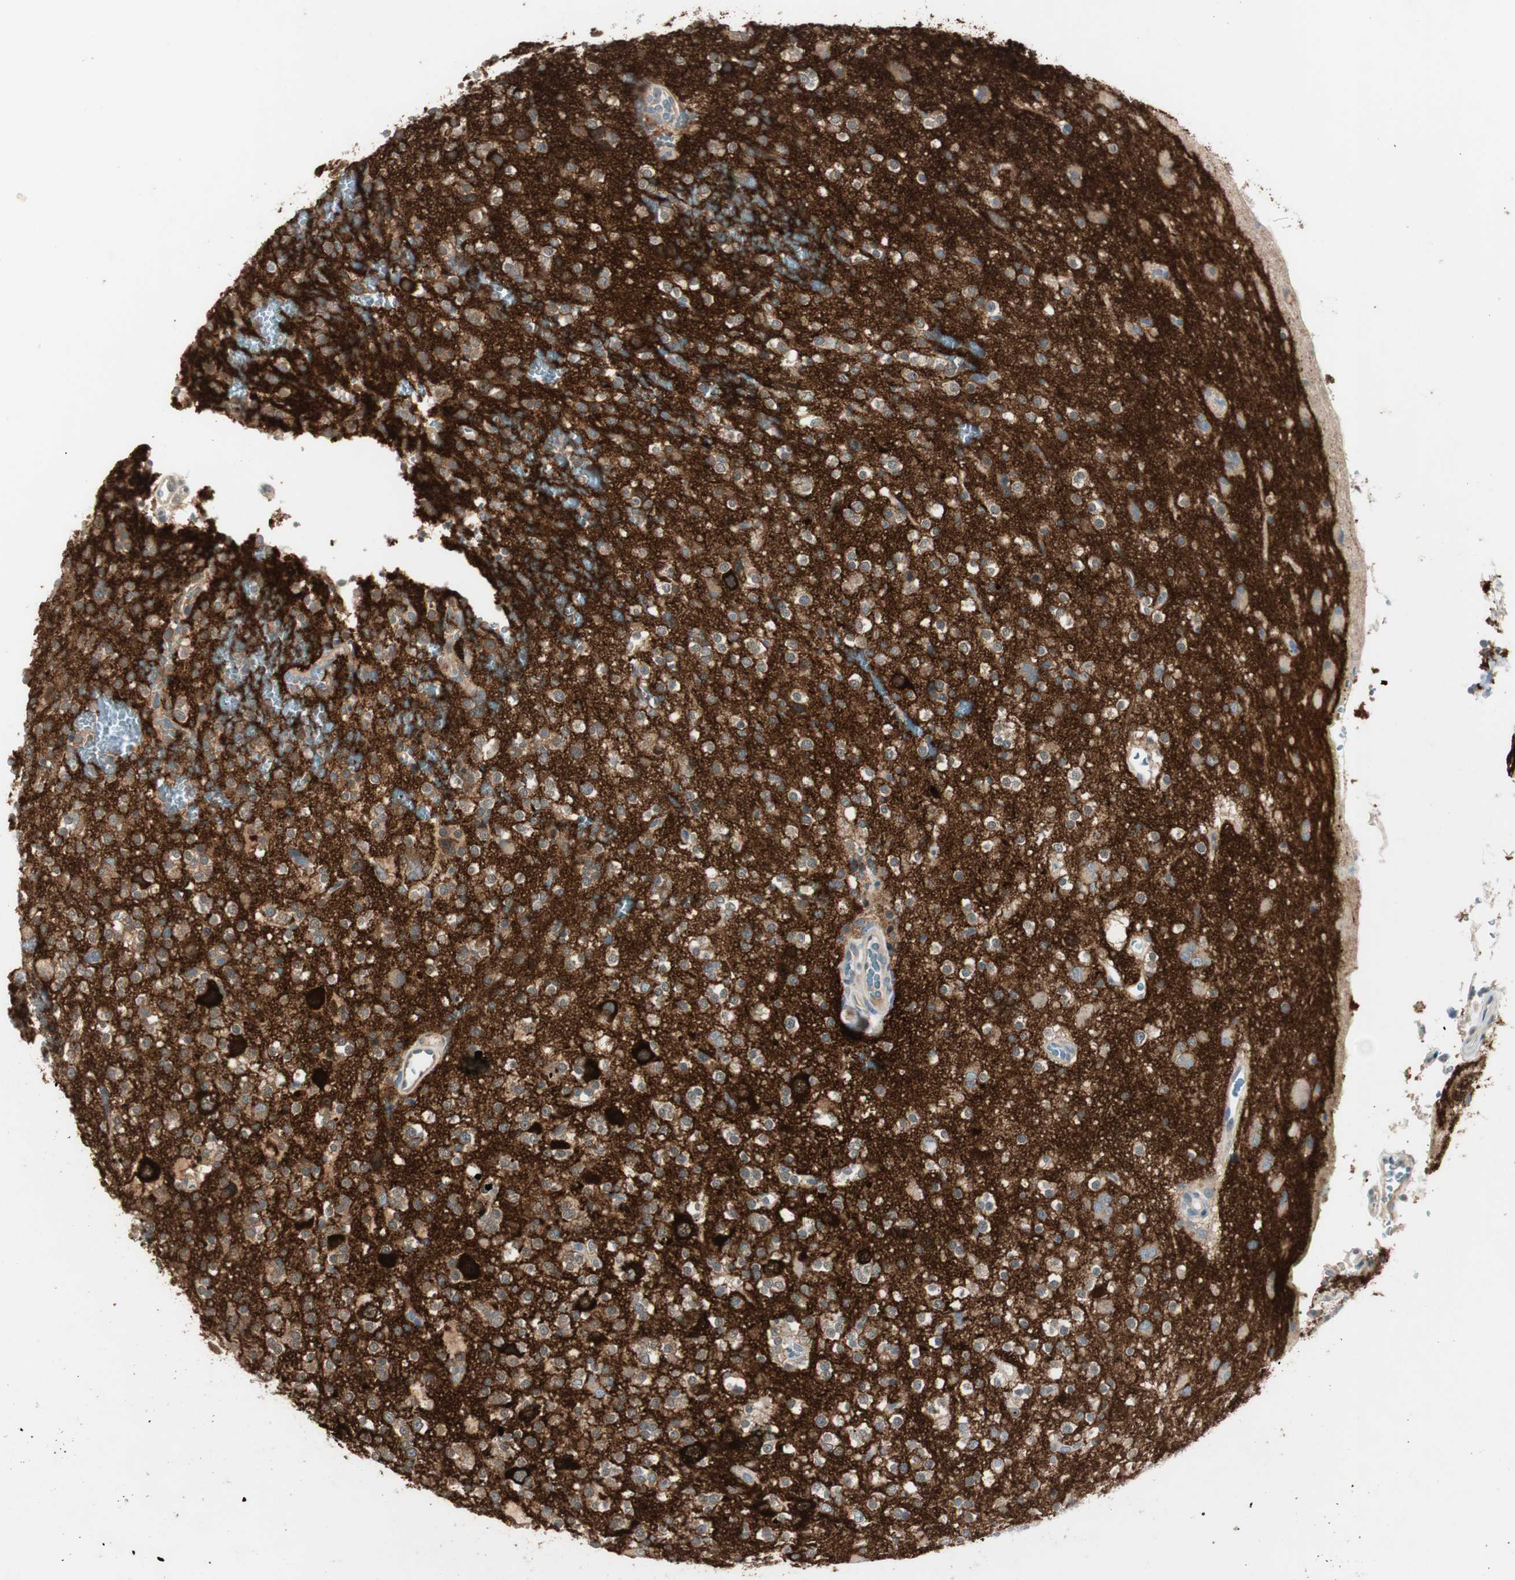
{"staining": {"intensity": "moderate", "quantity": ">75%", "location": "cytoplasmic/membranous"}, "tissue": "glioma", "cell_type": "Tumor cells", "image_type": "cancer", "snomed": [{"axis": "morphology", "description": "Glioma, malignant, High grade"}, {"axis": "topography", "description": "Brain"}], "caption": "Protein expression analysis of glioma shows moderate cytoplasmic/membranous expression in approximately >75% of tumor cells.", "gene": "MAPRE3", "patient": {"sex": "male", "age": 47}}